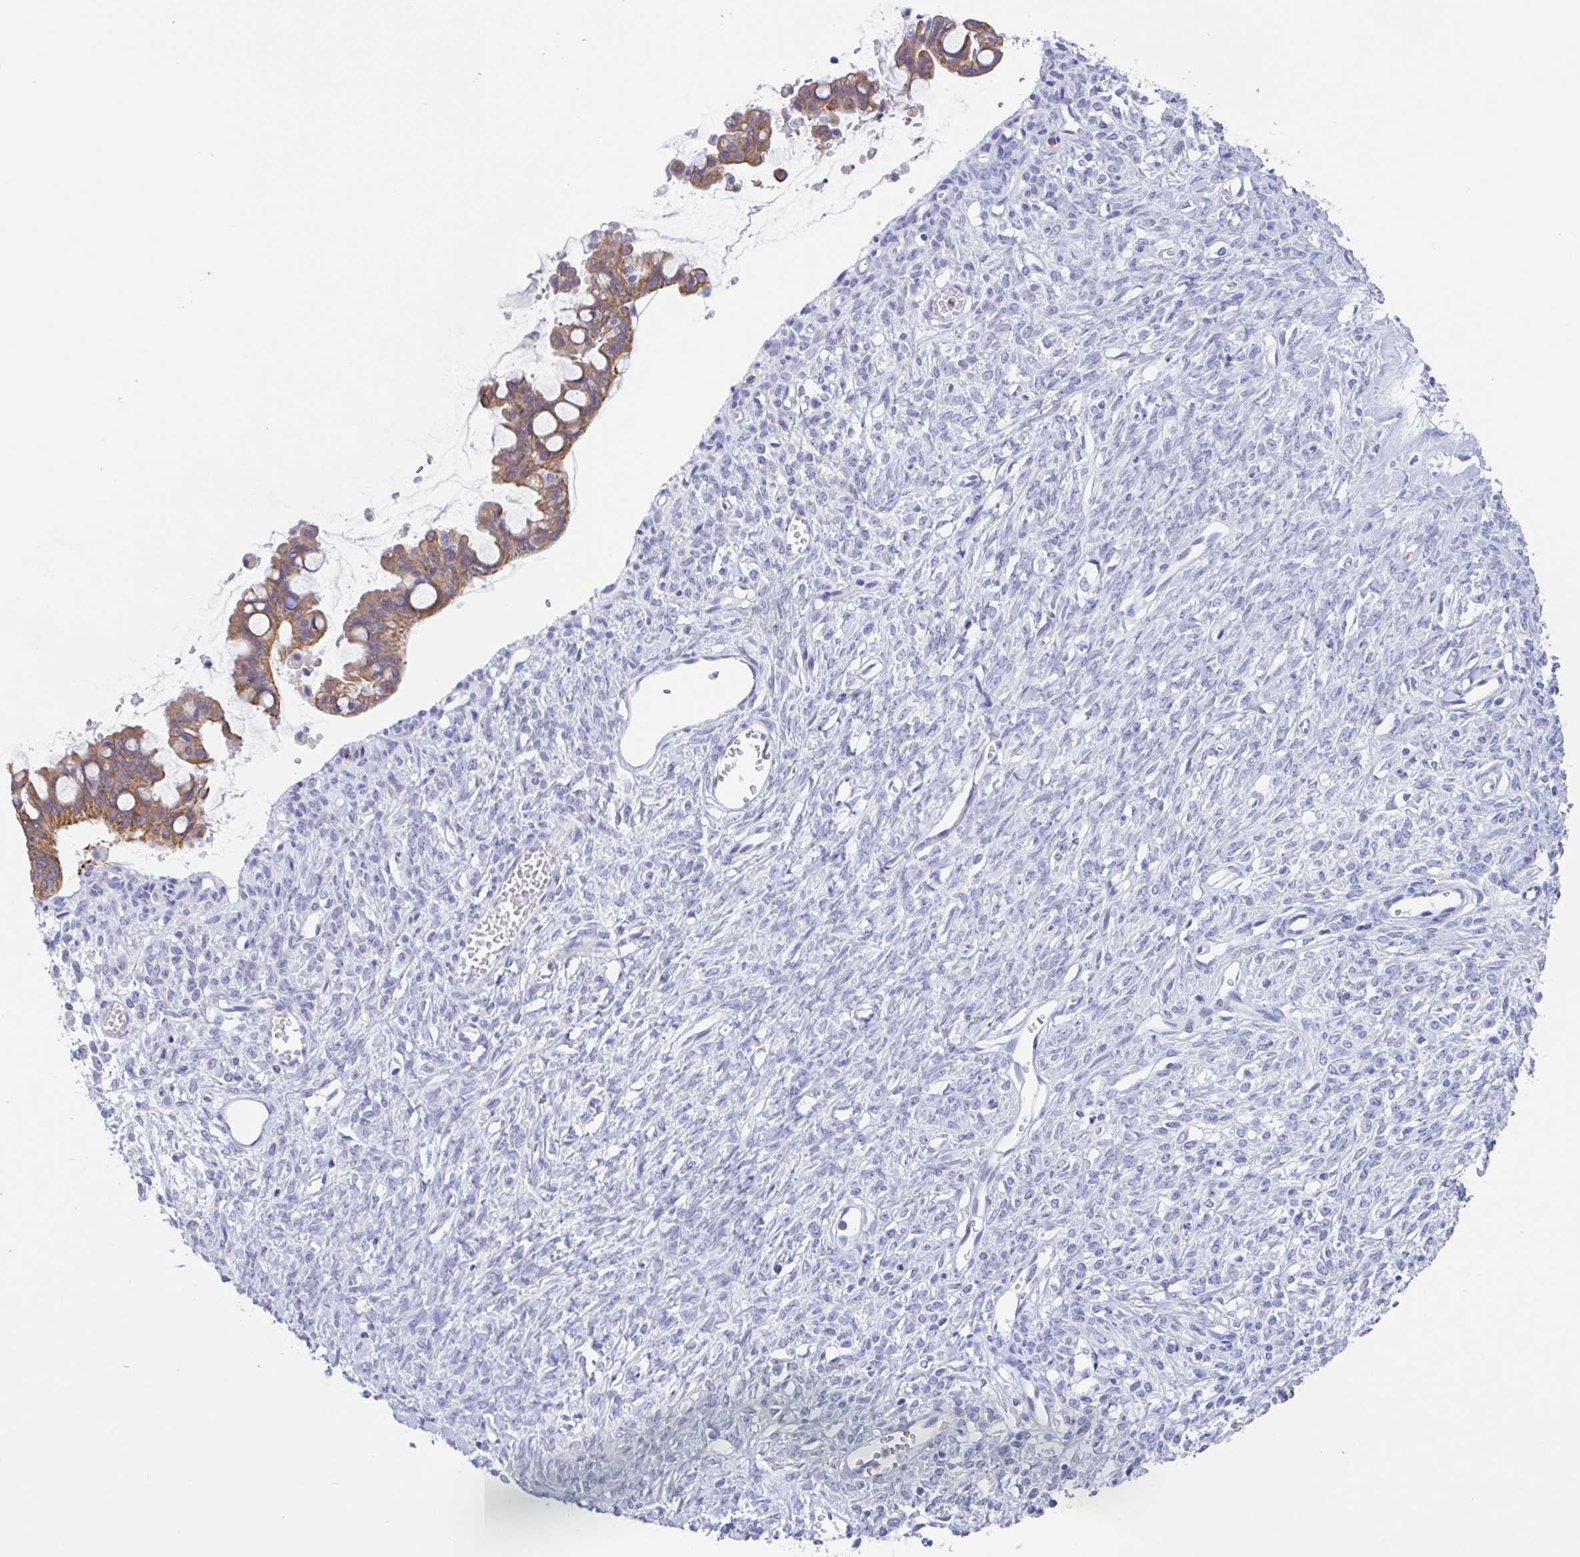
{"staining": {"intensity": "moderate", "quantity": ">75%", "location": "cytoplasmic/membranous"}, "tissue": "ovarian cancer", "cell_type": "Tumor cells", "image_type": "cancer", "snomed": [{"axis": "morphology", "description": "Cystadenocarcinoma, mucinous, NOS"}, {"axis": "topography", "description": "Ovary"}], "caption": "The histopathology image displays staining of ovarian cancer (mucinous cystadenocarcinoma), revealing moderate cytoplasmic/membranous protein expression (brown color) within tumor cells. (DAB (3,3'-diaminobenzidine) = brown stain, brightfield microscopy at high magnification).", "gene": "DTWD2", "patient": {"sex": "female", "age": 73}}